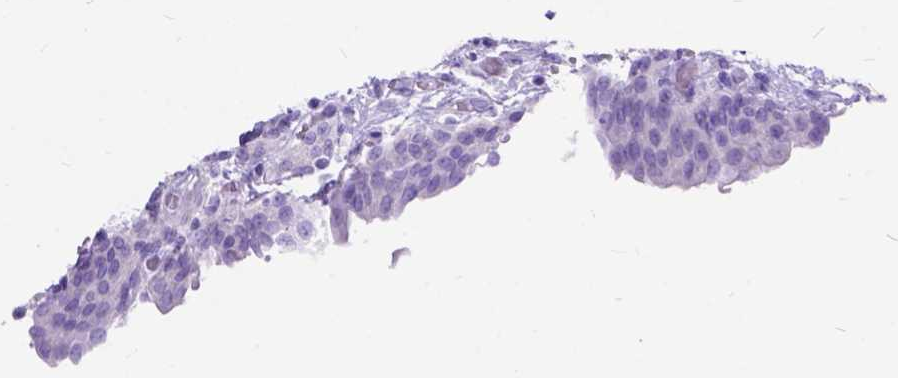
{"staining": {"intensity": "negative", "quantity": "none", "location": "none"}, "tissue": "urinary bladder", "cell_type": "Urothelial cells", "image_type": "normal", "snomed": [{"axis": "morphology", "description": "Normal tissue, NOS"}, {"axis": "topography", "description": "Urinary bladder"}], "caption": "IHC micrograph of unremarkable urinary bladder stained for a protein (brown), which shows no expression in urothelial cells.", "gene": "DNAH2", "patient": {"sex": "male", "age": 68}}